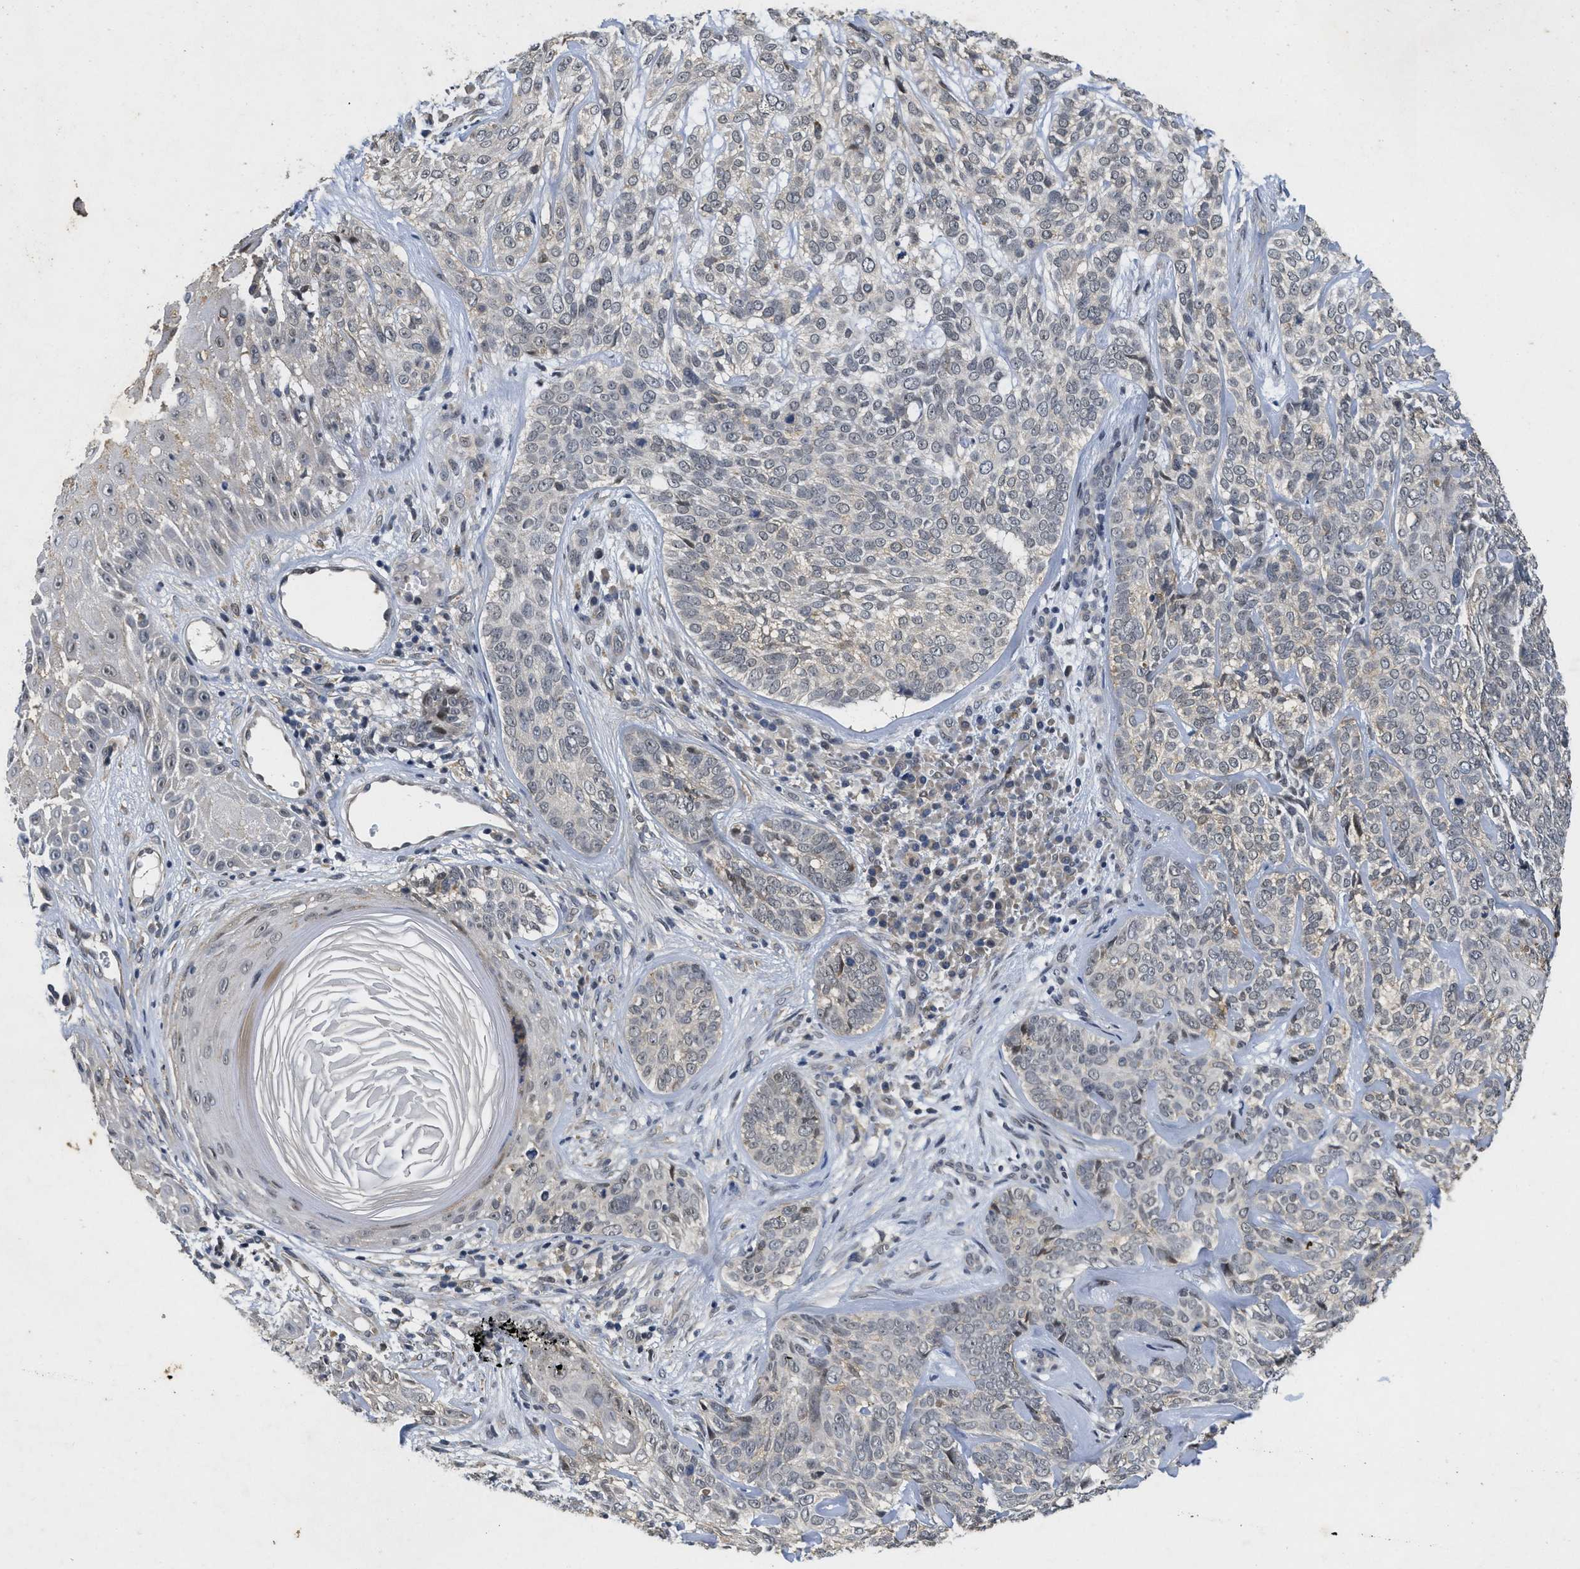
{"staining": {"intensity": "negative", "quantity": "none", "location": "none"}, "tissue": "skin cancer", "cell_type": "Tumor cells", "image_type": "cancer", "snomed": [{"axis": "morphology", "description": "Basal cell carcinoma"}, {"axis": "topography", "description": "Skin"}], "caption": "The image displays no staining of tumor cells in skin cancer (basal cell carcinoma).", "gene": "PAPOLG", "patient": {"sex": "male", "age": 72}}